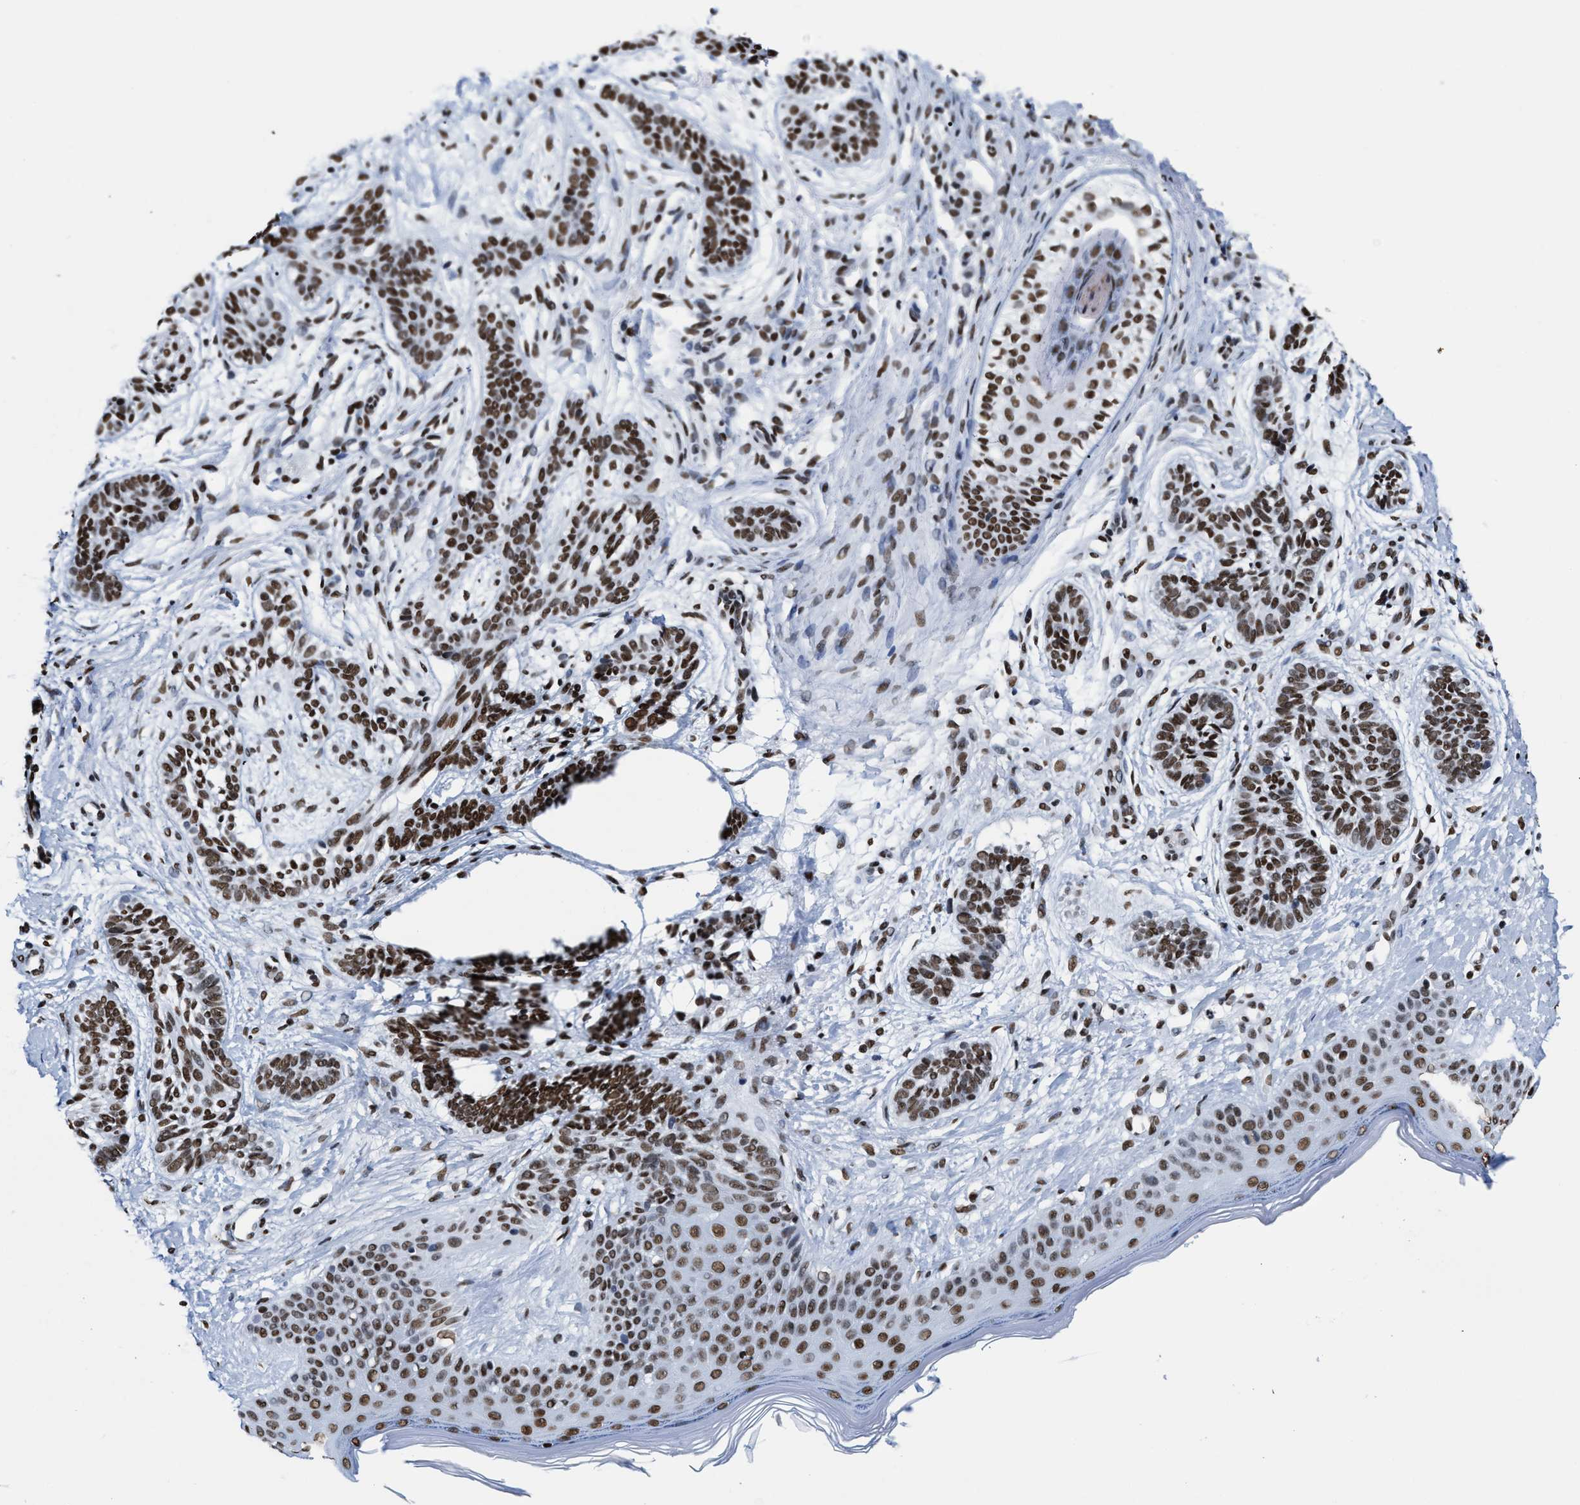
{"staining": {"intensity": "moderate", "quantity": "25%-75%", "location": "nuclear"}, "tissue": "skin cancer", "cell_type": "Tumor cells", "image_type": "cancer", "snomed": [{"axis": "morphology", "description": "Normal tissue, NOS"}, {"axis": "morphology", "description": "Basal cell carcinoma"}, {"axis": "topography", "description": "Skin"}], "caption": "The histopathology image reveals immunohistochemical staining of skin cancer (basal cell carcinoma). There is moderate nuclear expression is seen in about 25%-75% of tumor cells.", "gene": "SMARCC2", "patient": {"sex": "male", "age": 63}}